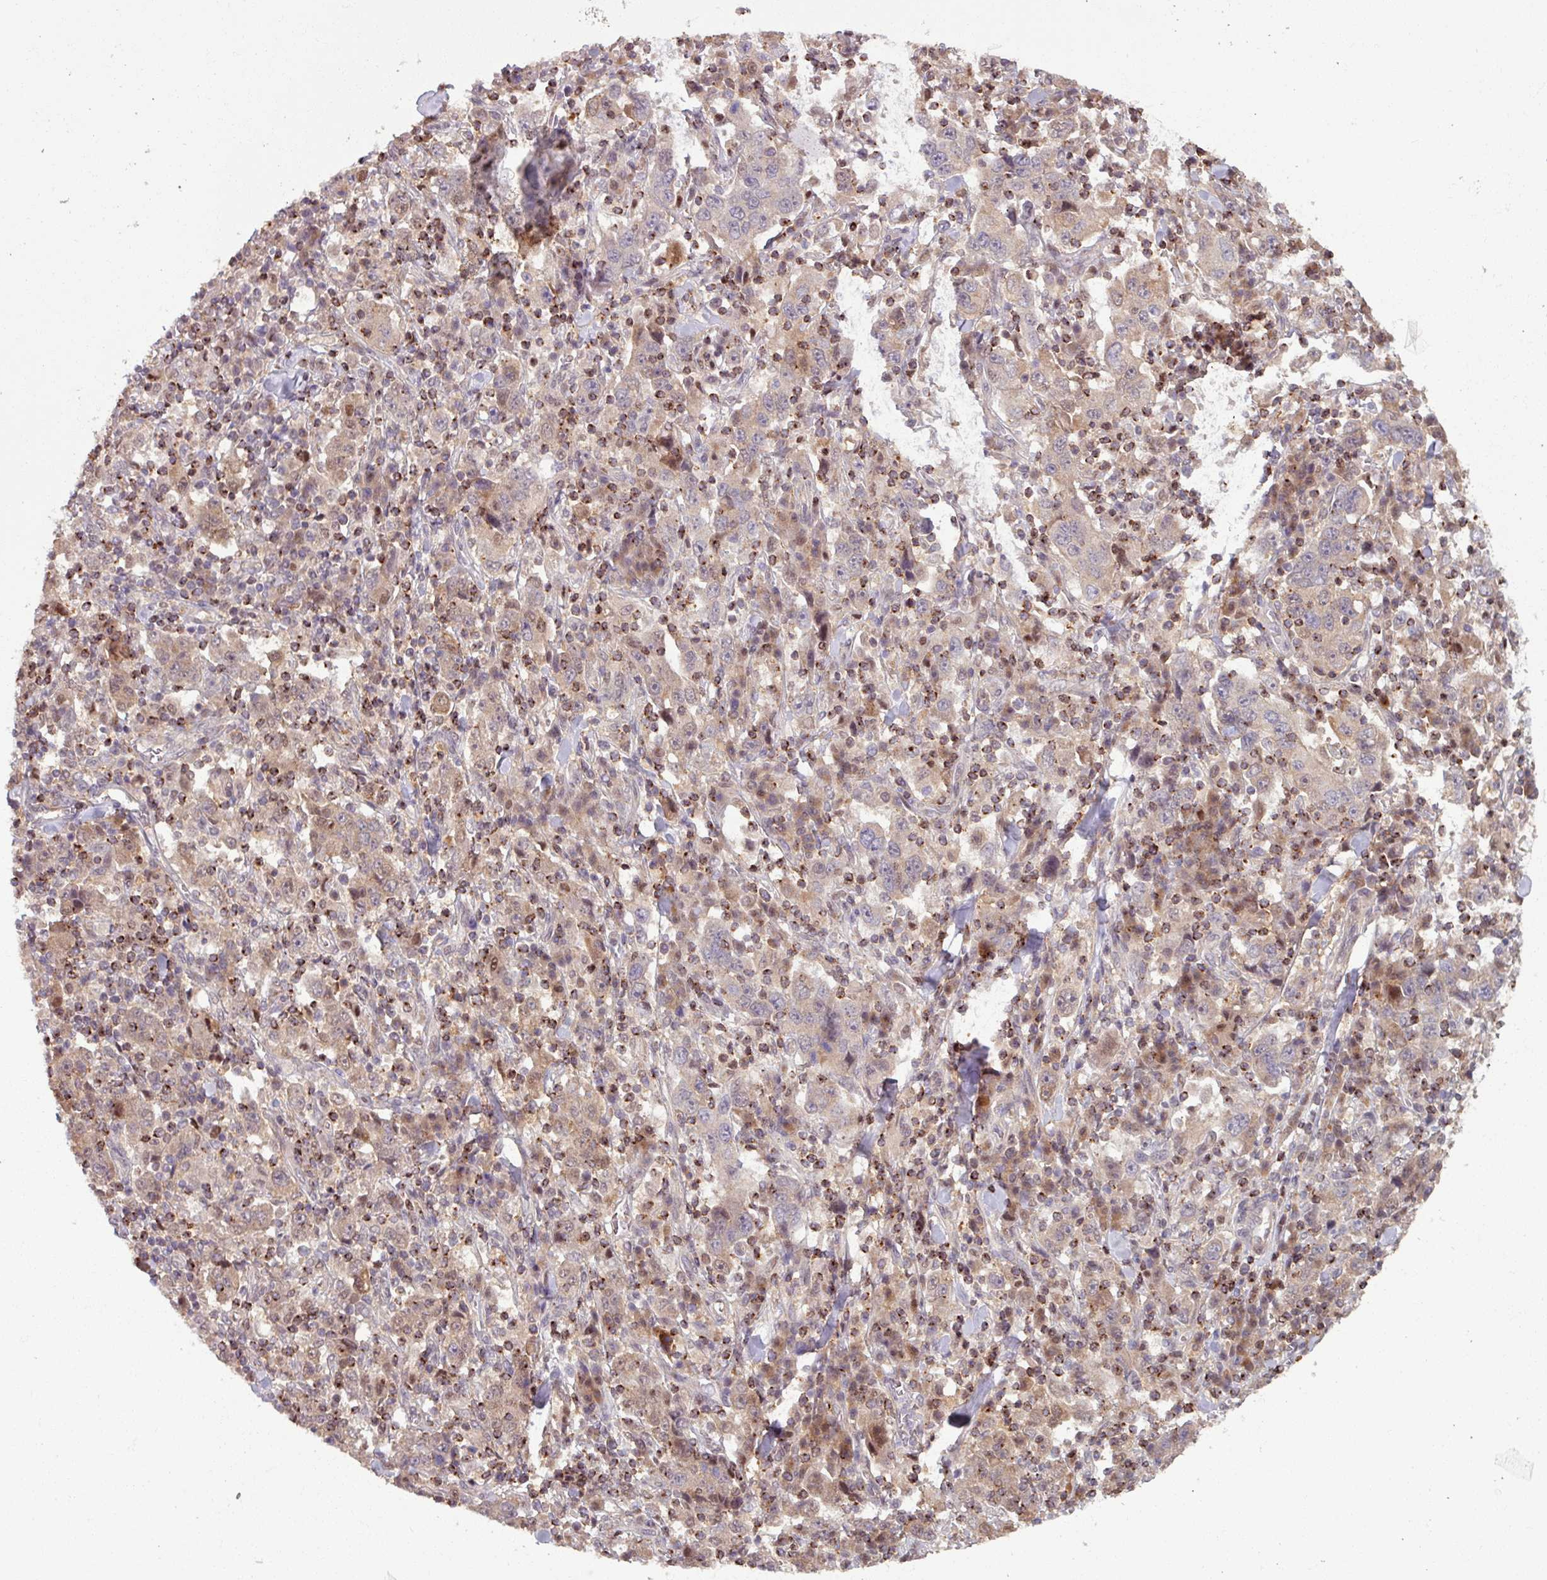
{"staining": {"intensity": "weak", "quantity": ">75%", "location": "cytoplasmic/membranous,nuclear"}, "tissue": "stomach cancer", "cell_type": "Tumor cells", "image_type": "cancer", "snomed": [{"axis": "morphology", "description": "Normal tissue, NOS"}, {"axis": "morphology", "description": "Adenocarcinoma, NOS"}, {"axis": "topography", "description": "Stomach, upper"}, {"axis": "topography", "description": "Stomach"}], "caption": "There is low levels of weak cytoplasmic/membranous and nuclear staining in tumor cells of stomach cancer, as demonstrated by immunohistochemical staining (brown color).", "gene": "OR6B1", "patient": {"sex": "male", "age": 59}}